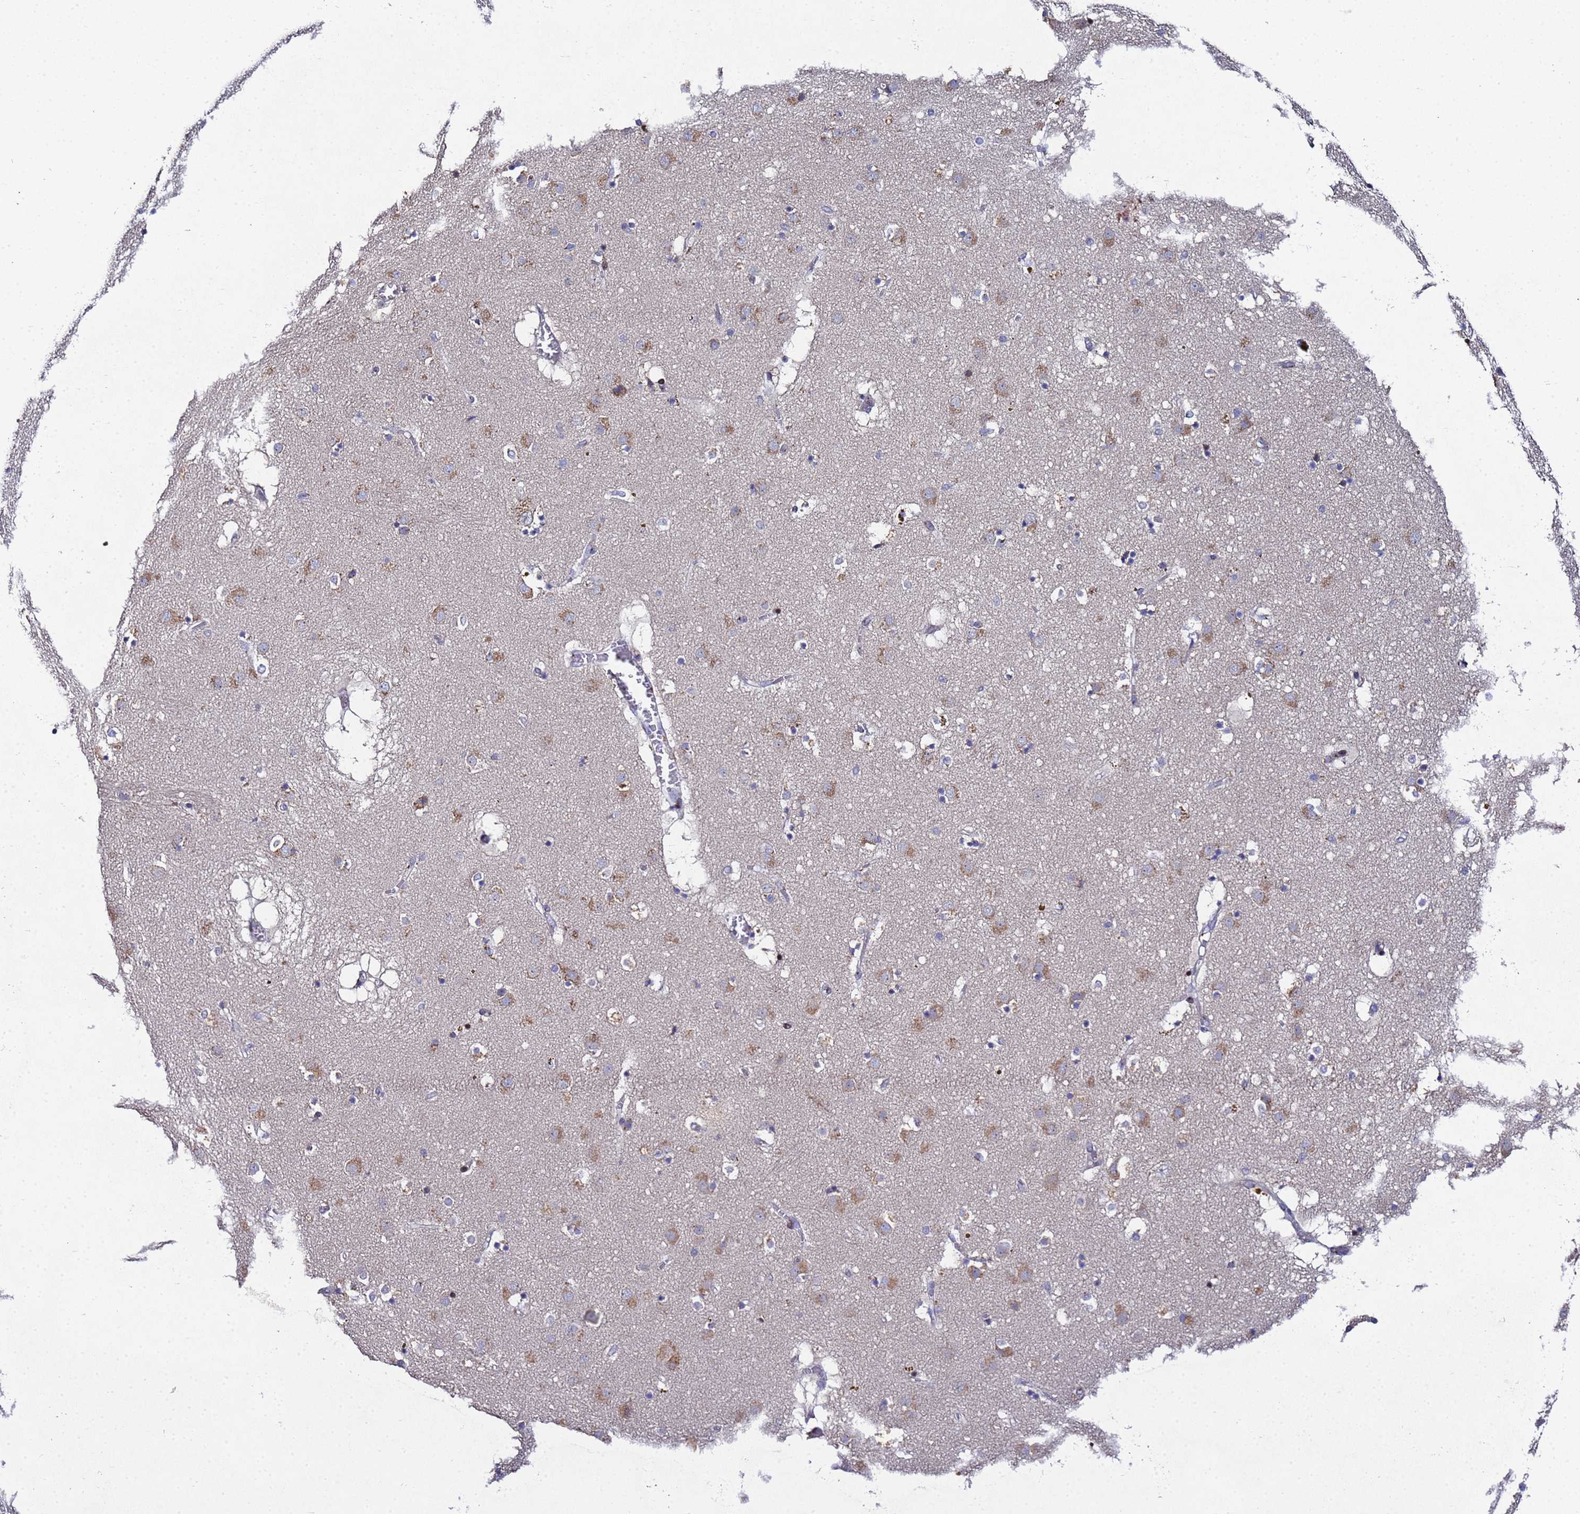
{"staining": {"intensity": "negative", "quantity": "none", "location": "none"}, "tissue": "caudate", "cell_type": "Glial cells", "image_type": "normal", "snomed": [{"axis": "morphology", "description": "Normal tissue, NOS"}, {"axis": "topography", "description": "Lateral ventricle wall"}], "caption": "Protein analysis of unremarkable caudate shows no significant positivity in glial cells. Brightfield microscopy of immunohistochemistry stained with DAB (3,3'-diaminobenzidine) (brown) and hematoxylin (blue), captured at high magnification.", "gene": "NSUN6", "patient": {"sex": "male", "age": 70}}